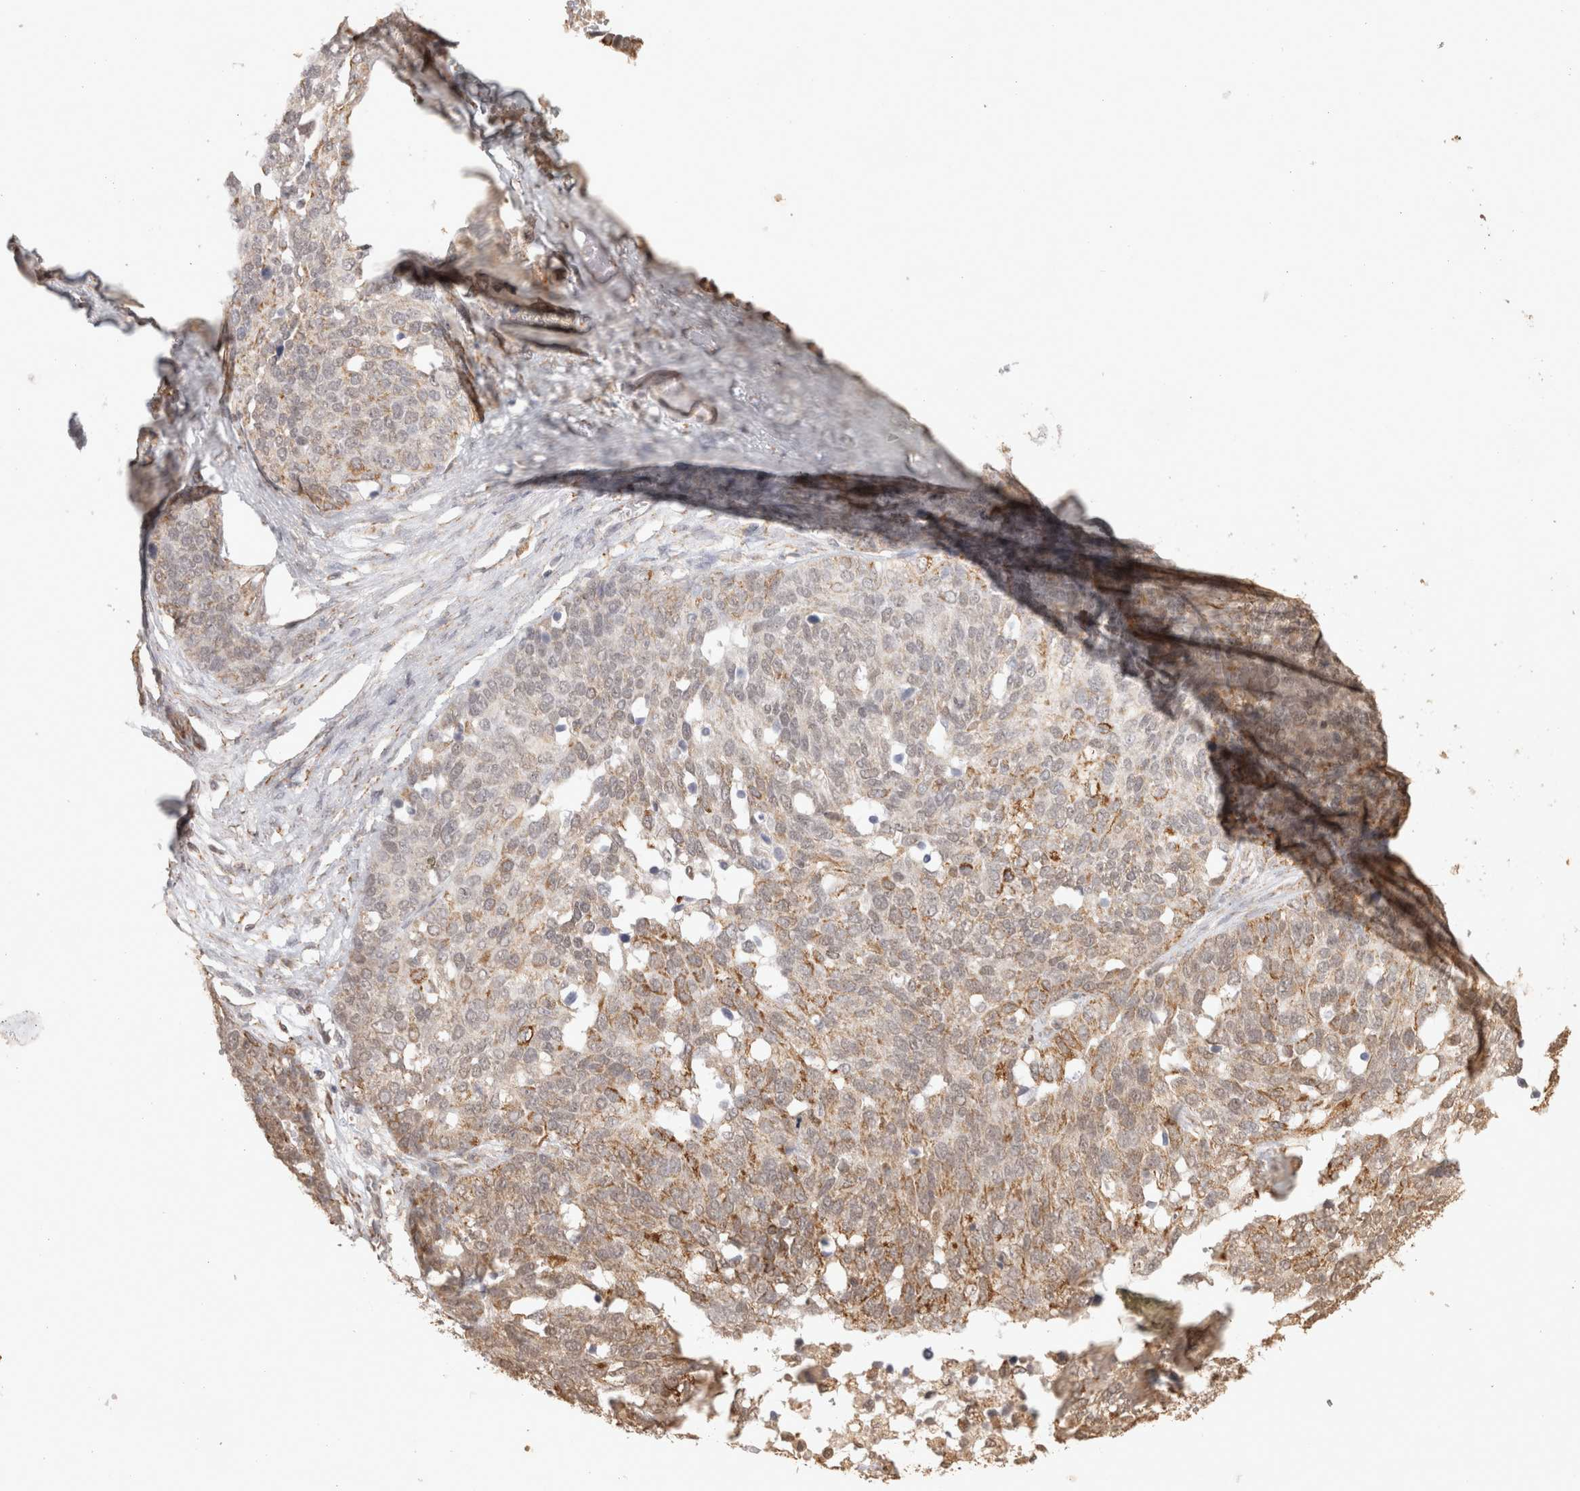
{"staining": {"intensity": "moderate", "quantity": "25%-75%", "location": "cytoplasmic/membranous"}, "tissue": "ovarian cancer", "cell_type": "Tumor cells", "image_type": "cancer", "snomed": [{"axis": "morphology", "description": "Cystadenocarcinoma, serous, NOS"}, {"axis": "topography", "description": "Ovary"}], "caption": "Ovarian cancer stained with a protein marker displays moderate staining in tumor cells.", "gene": "BNIP3L", "patient": {"sex": "female", "age": 44}}